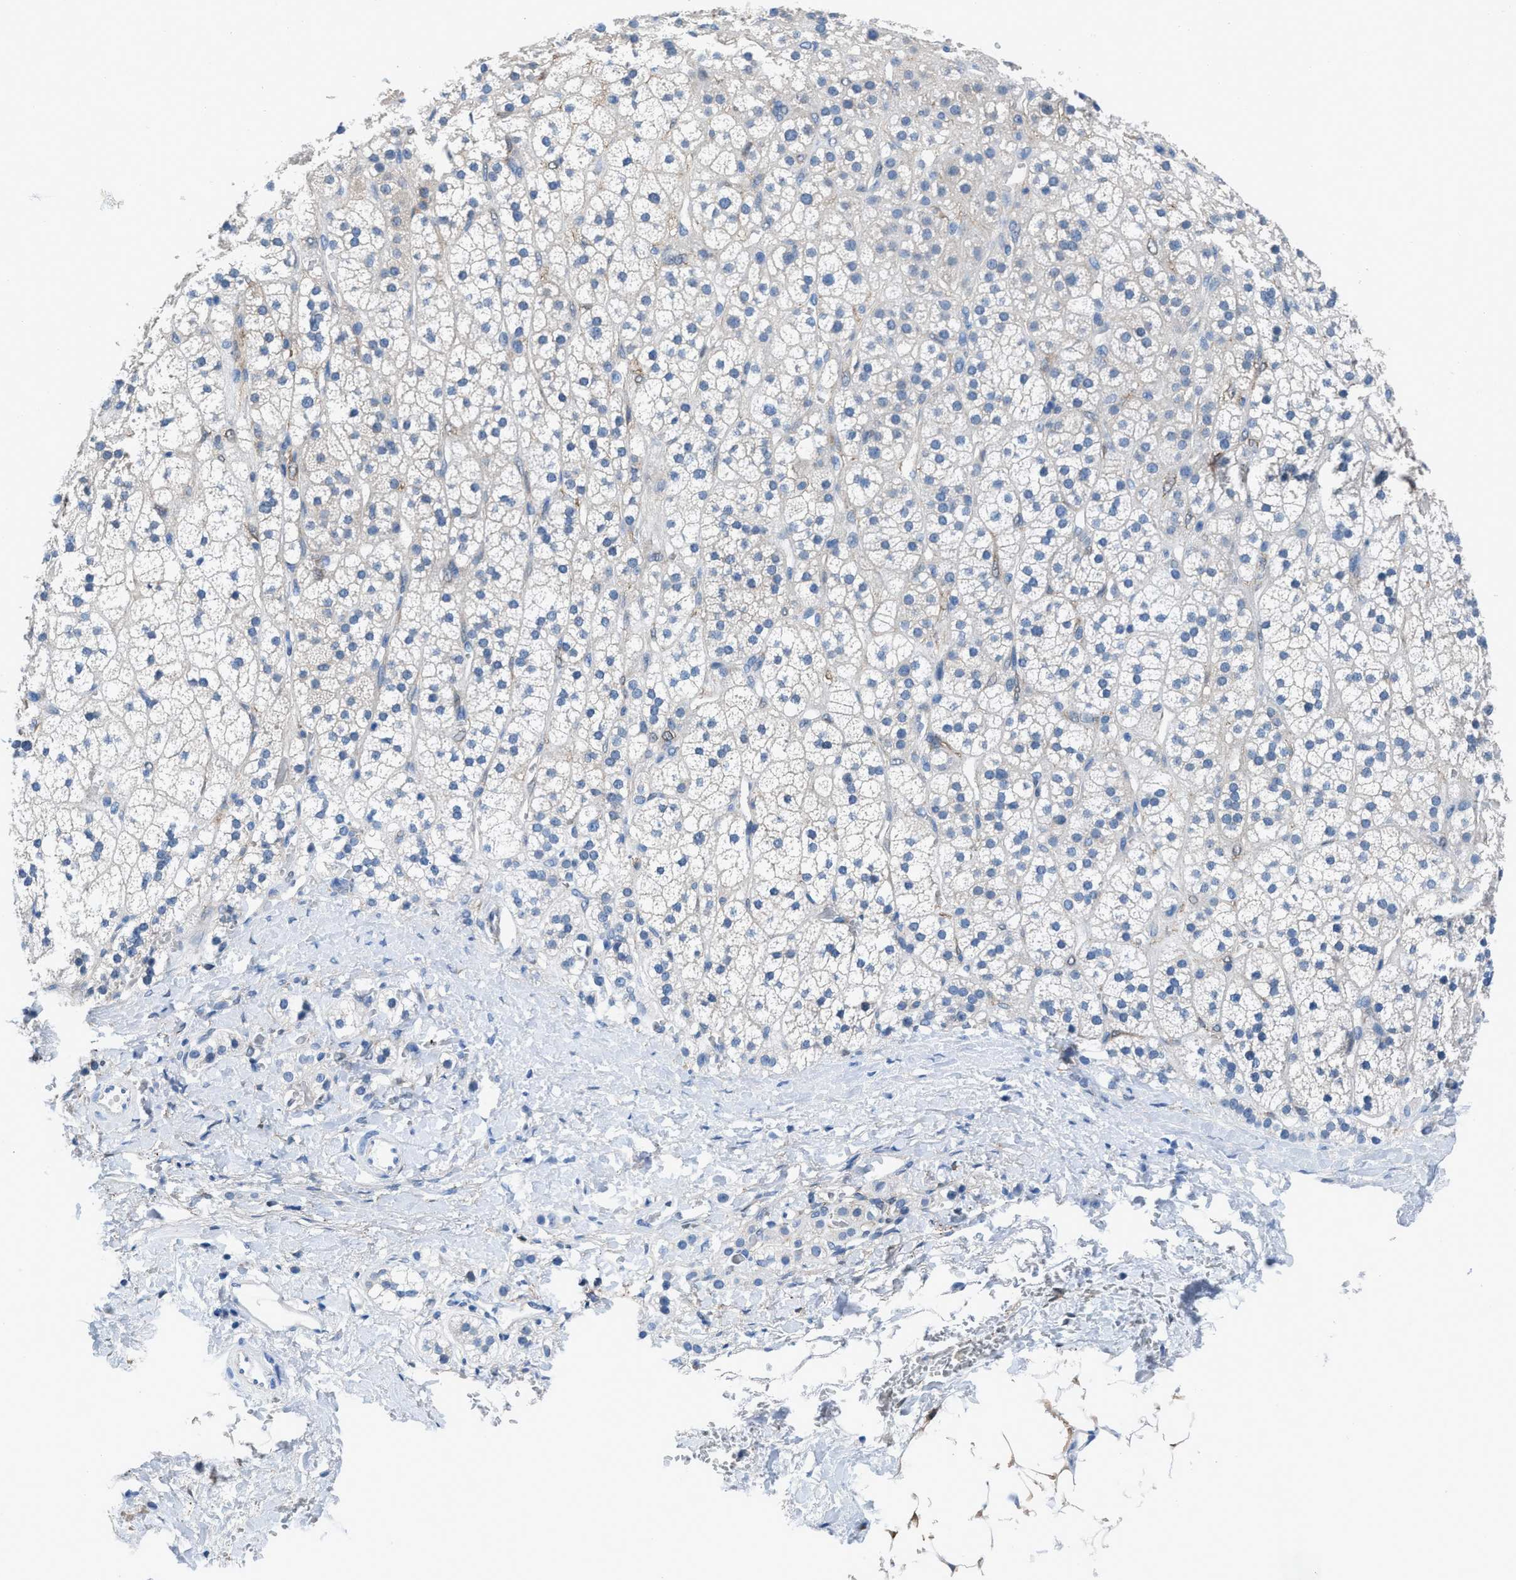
{"staining": {"intensity": "negative", "quantity": "none", "location": "none"}, "tissue": "adrenal gland", "cell_type": "Glandular cells", "image_type": "normal", "snomed": [{"axis": "morphology", "description": "Normal tissue, NOS"}, {"axis": "topography", "description": "Adrenal gland"}], "caption": "A high-resolution histopathology image shows immunohistochemistry staining of normal adrenal gland, which displays no significant positivity in glandular cells. (DAB IHC with hematoxylin counter stain).", "gene": "NUDT5", "patient": {"sex": "male", "age": 56}}